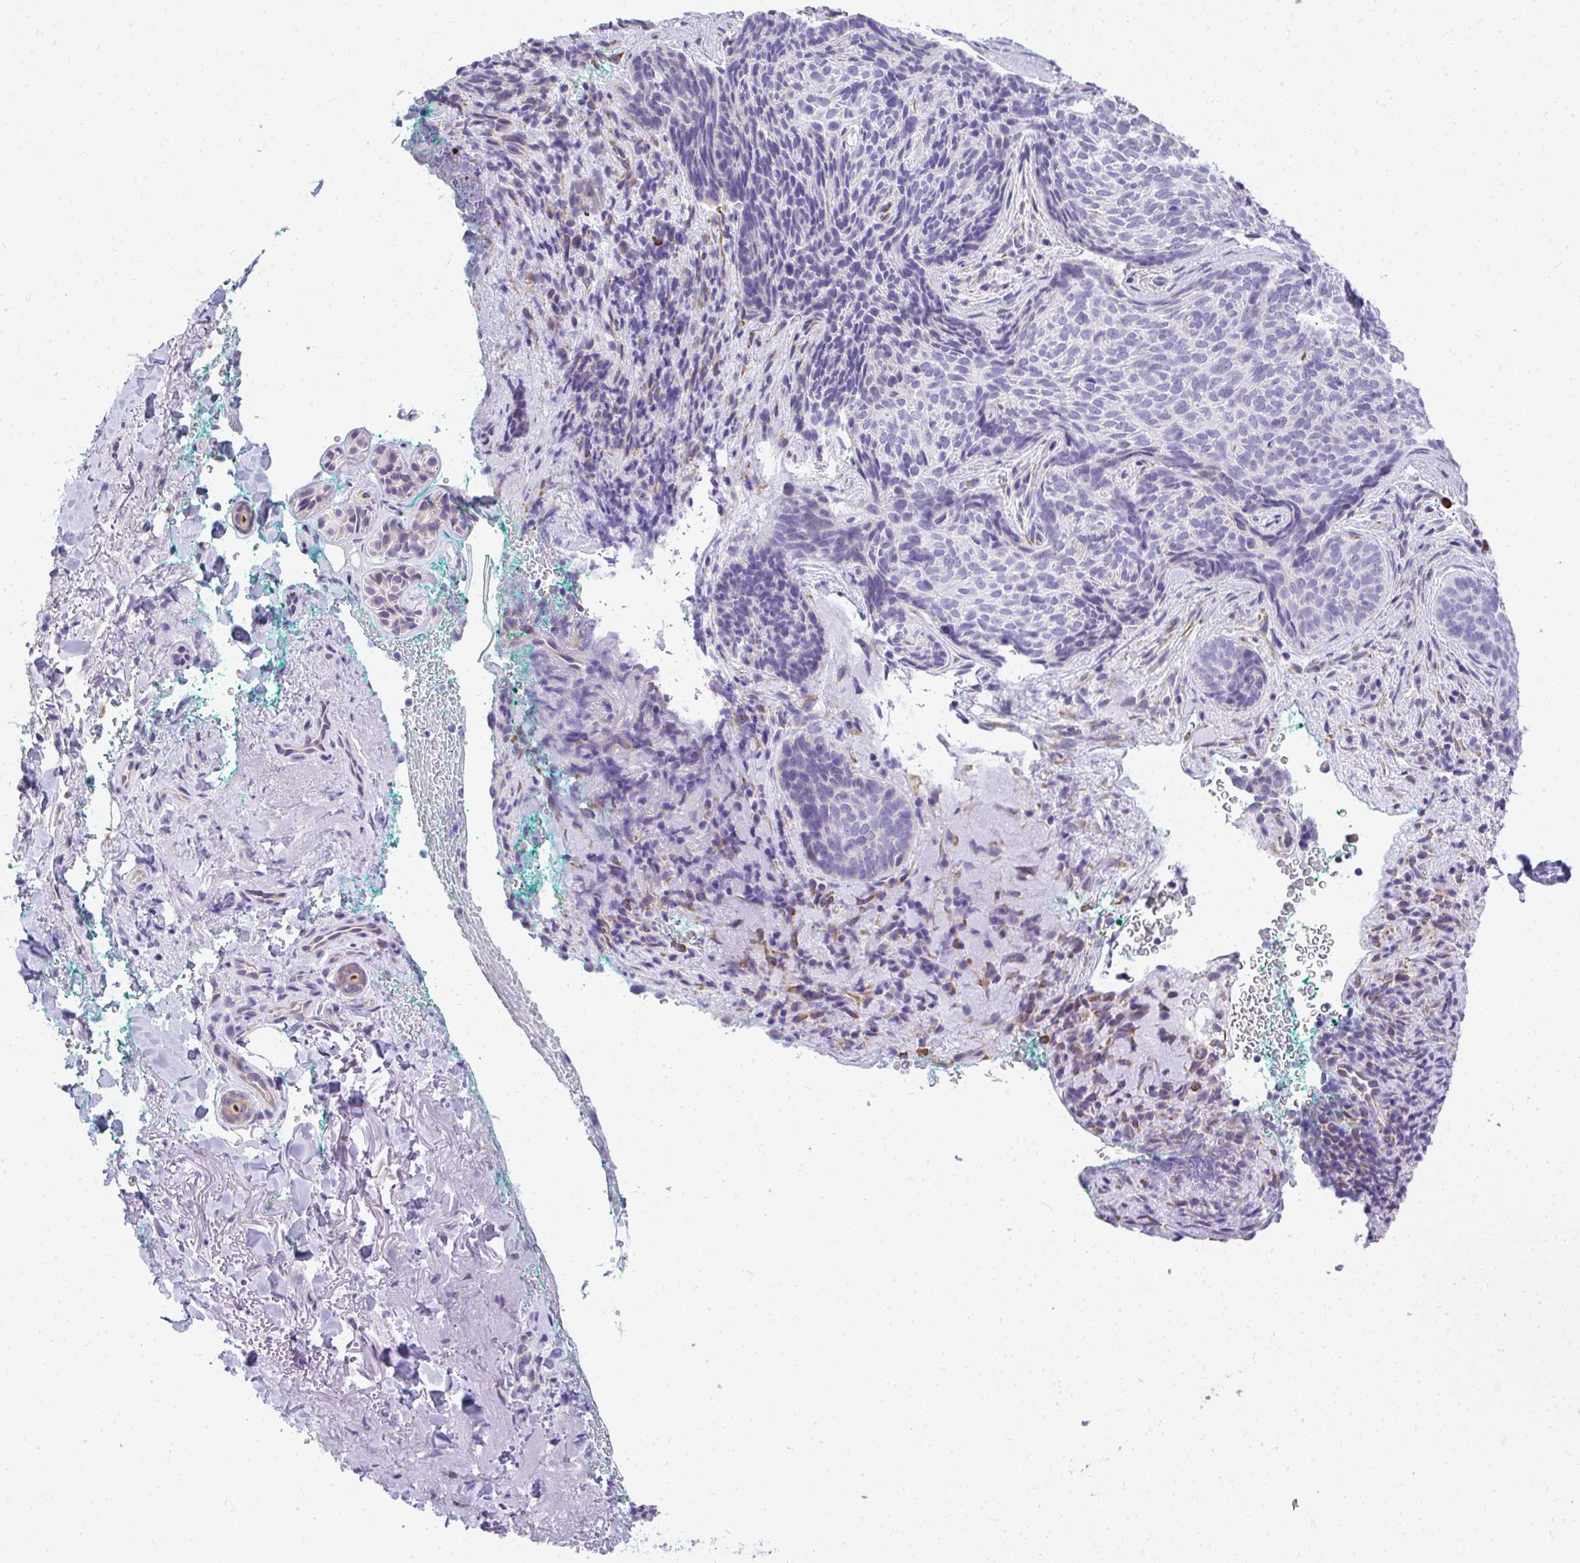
{"staining": {"intensity": "negative", "quantity": "none", "location": "none"}, "tissue": "skin cancer", "cell_type": "Tumor cells", "image_type": "cancer", "snomed": [{"axis": "morphology", "description": "Basal cell carcinoma"}, {"axis": "topography", "description": "Skin"}, {"axis": "topography", "description": "Skin of head"}], "caption": "Immunohistochemistry of skin cancer (basal cell carcinoma) displays no staining in tumor cells.", "gene": "ADRA2C", "patient": {"sex": "female", "age": 92}}